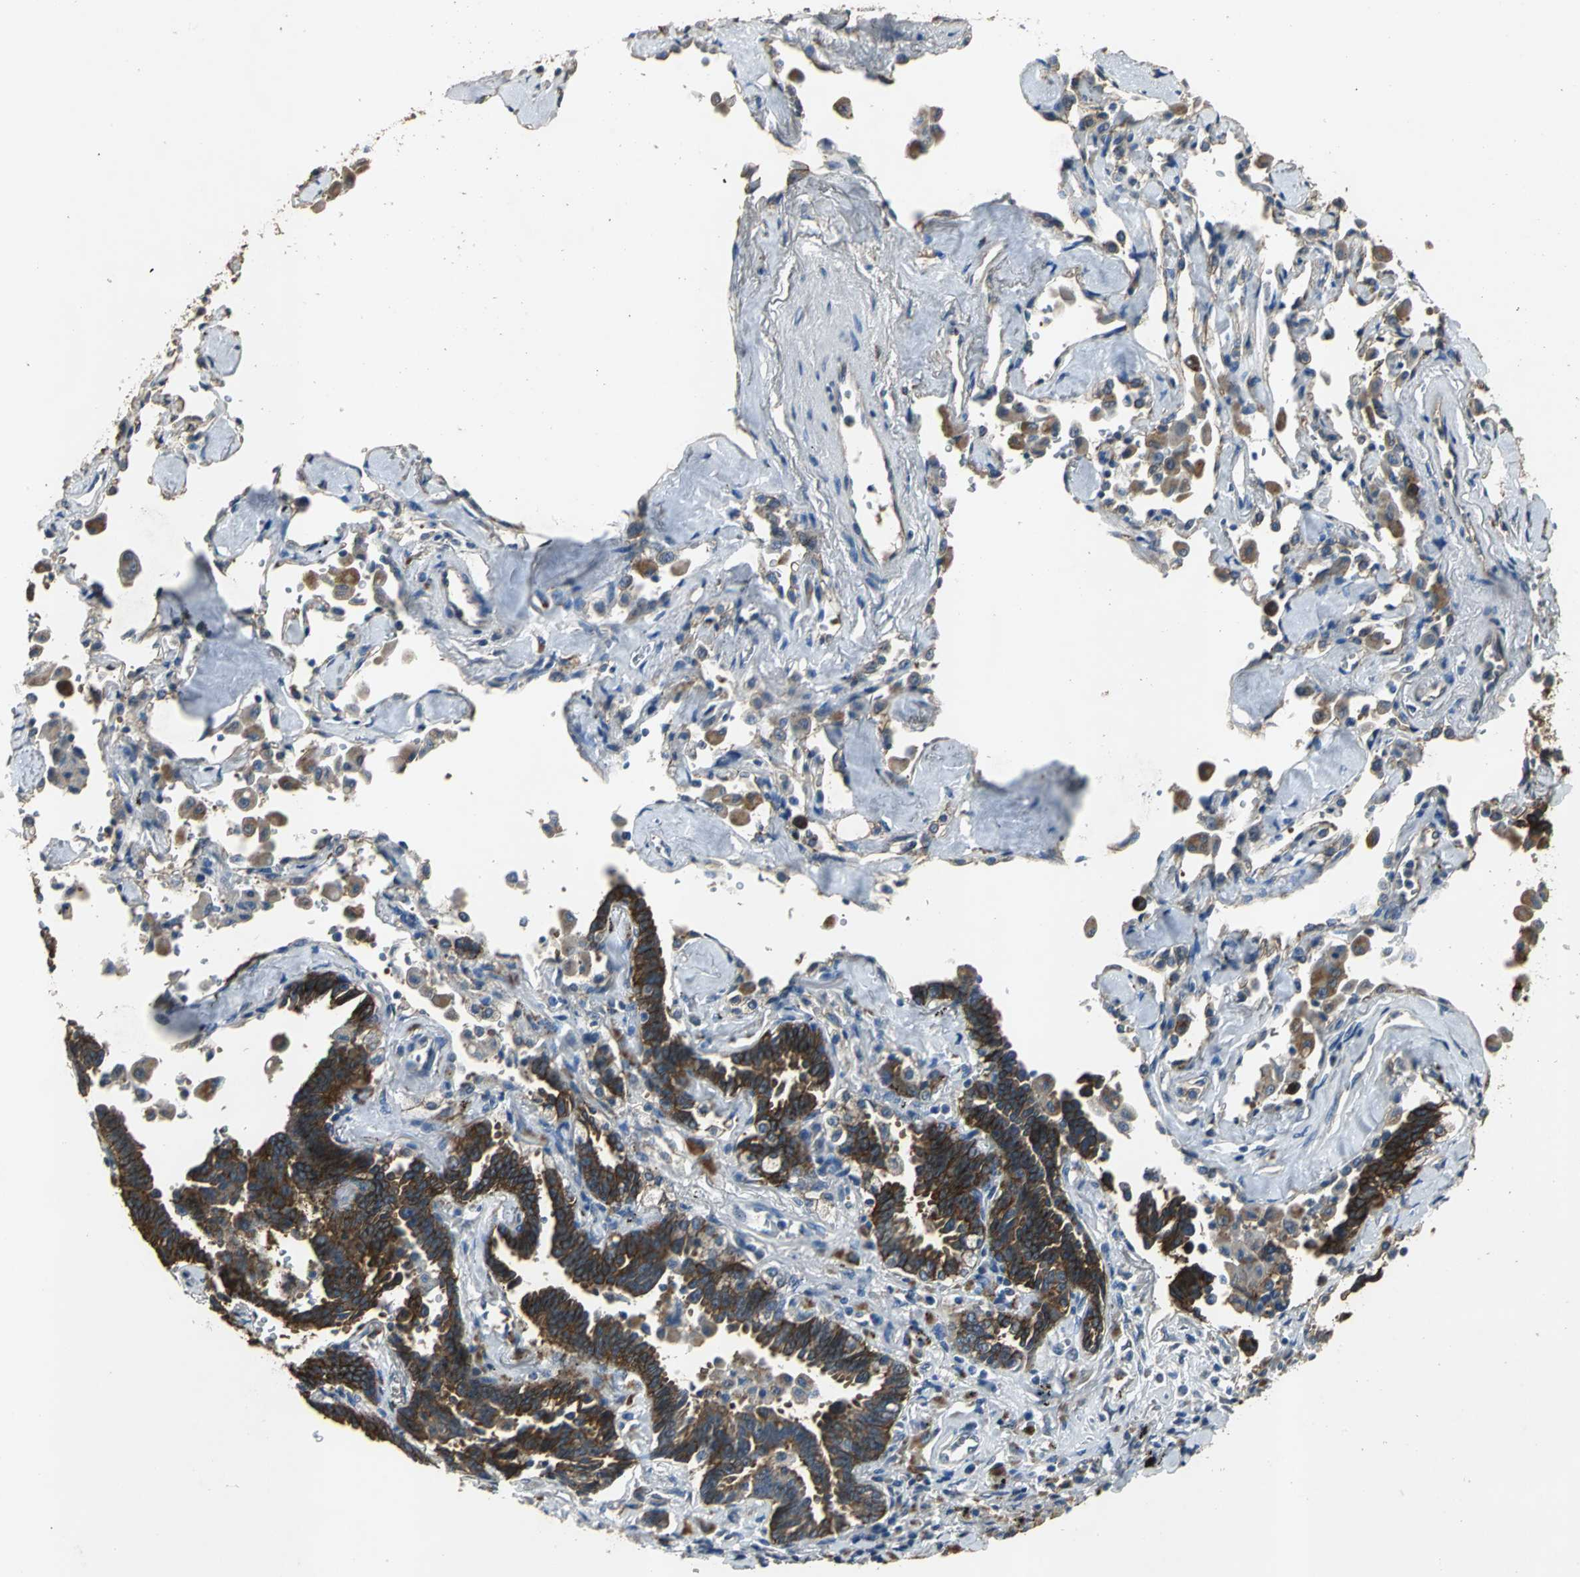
{"staining": {"intensity": "strong", "quantity": ">75%", "location": "cytoplasmic/membranous"}, "tissue": "lung cancer", "cell_type": "Tumor cells", "image_type": "cancer", "snomed": [{"axis": "morphology", "description": "Adenocarcinoma, NOS"}, {"axis": "topography", "description": "Lung"}], "caption": "Immunohistochemical staining of lung cancer (adenocarcinoma) displays high levels of strong cytoplasmic/membranous expression in about >75% of tumor cells. (brown staining indicates protein expression, while blue staining denotes nuclei).", "gene": "OCLN", "patient": {"sex": "female", "age": 64}}